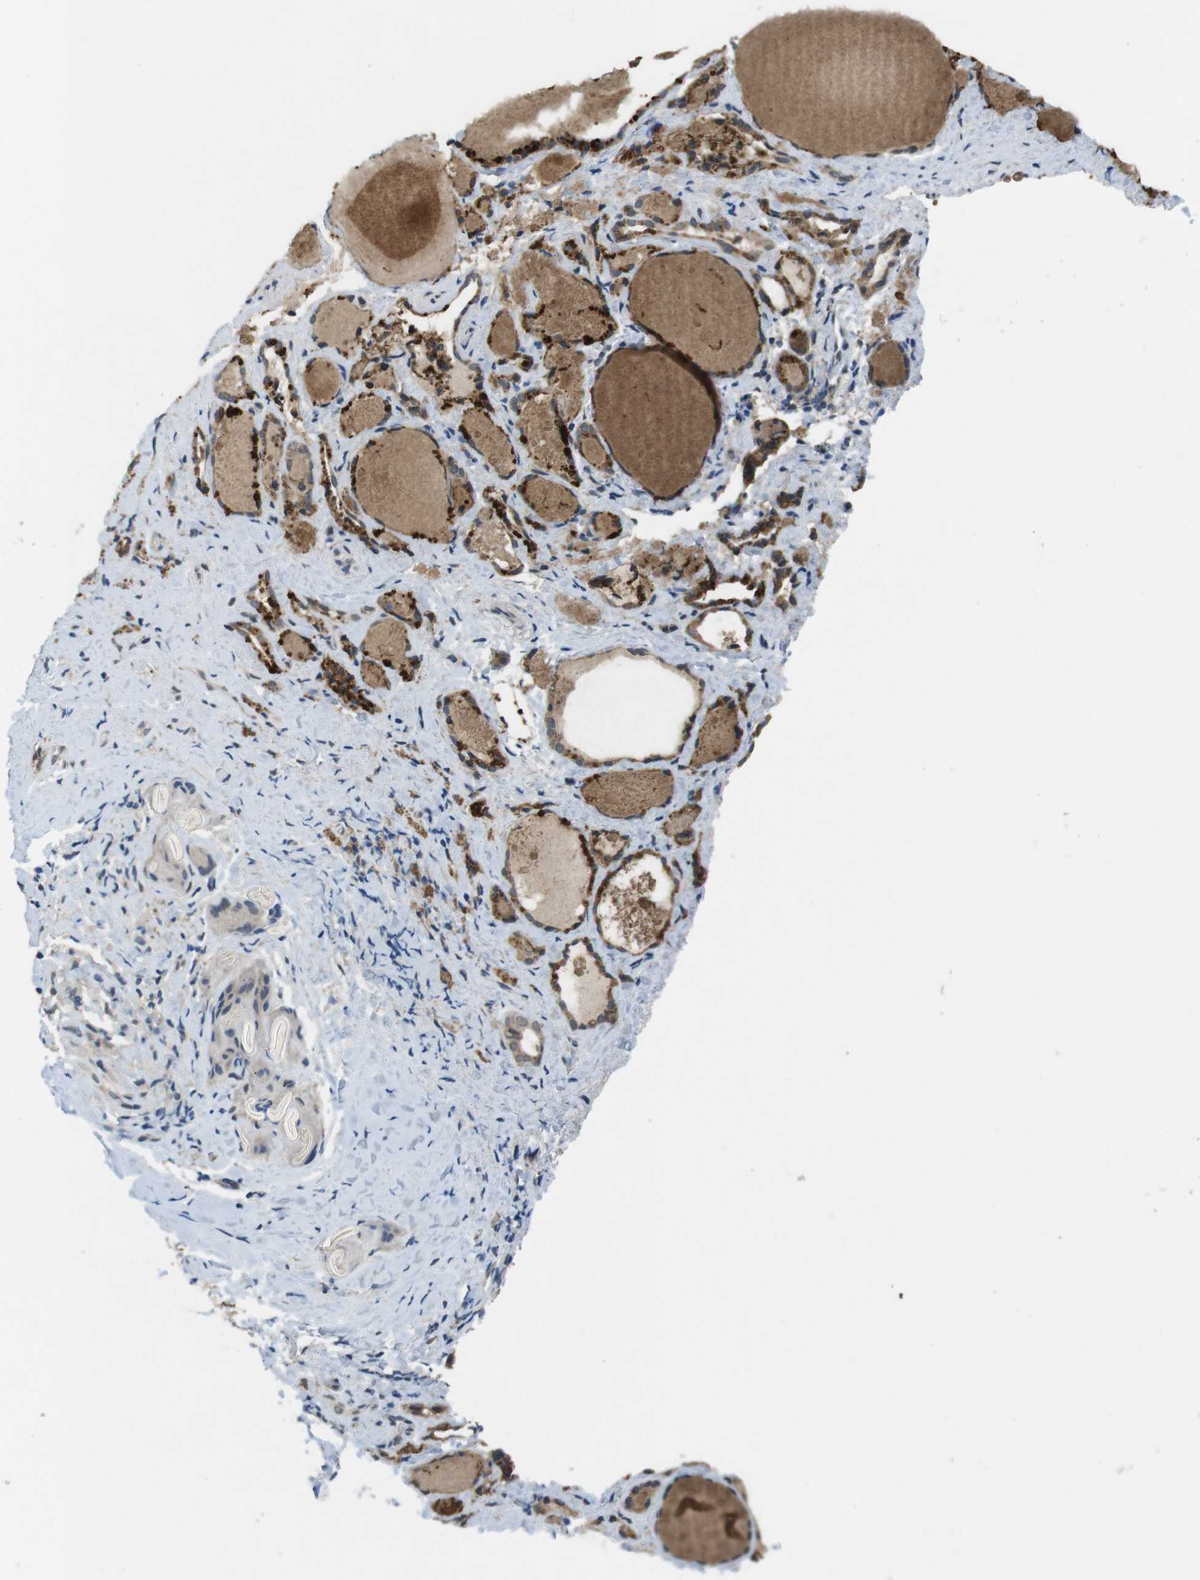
{"staining": {"intensity": "moderate", "quantity": "25%-75%", "location": "cytoplasmic/membranous"}, "tissue": "thyroid gland", "cell_type": "Glandular cells", "image_type": "normal", "snomed": [{"axis": "morphology", "description": "Normal tissue, NOS"}, {"axis": "topography", "description": "Thyroid gland"}], "caption": "Human thyroid gland stained with a brown dye demonstrates moderate cytoplasmic/membranous positive positivity in approximately 25%-75% of glandular cells.", "gene": "CLDN7", "patient": {"sex": "female", "age": 75}}